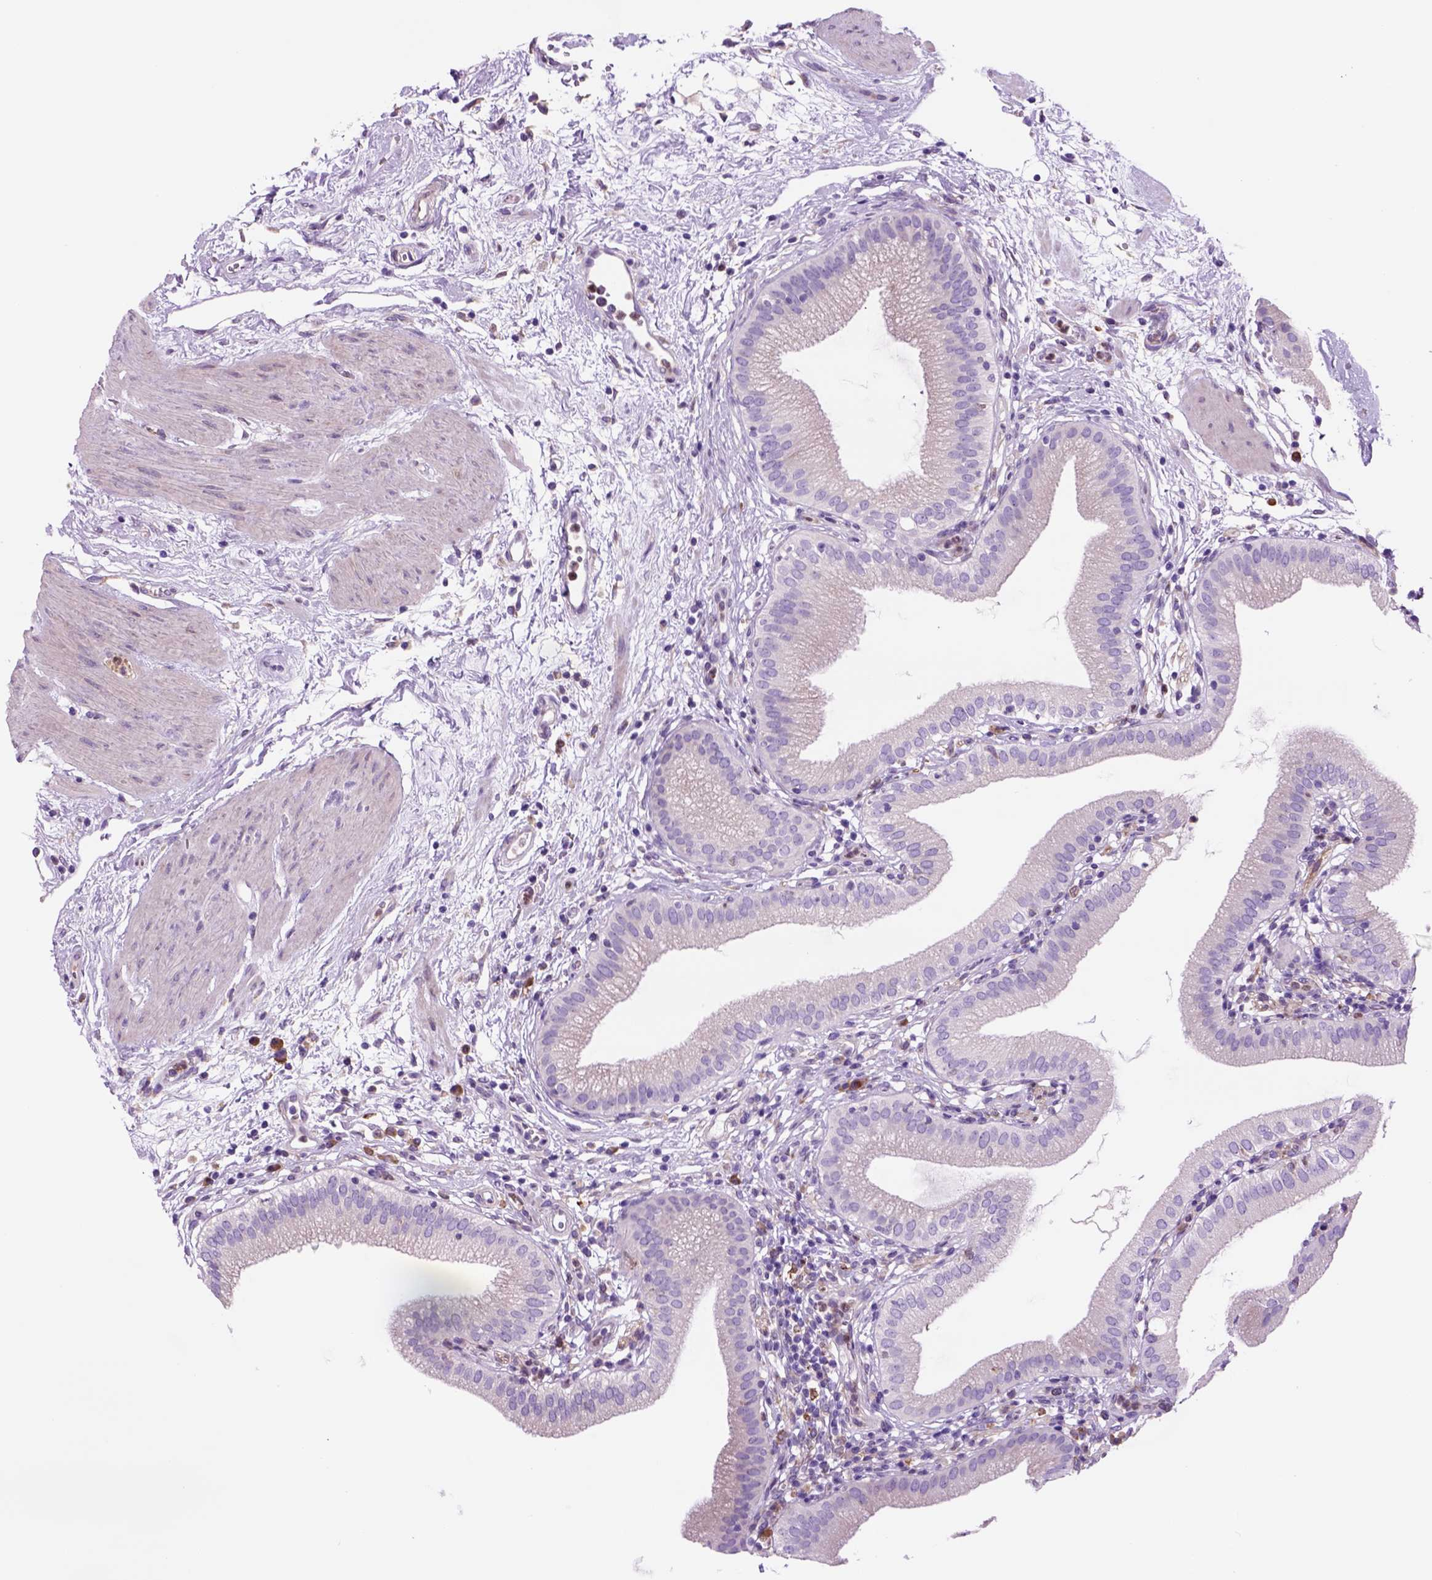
{"staining": {"intensity": "negative", "quantity": "none", "location": "none"}, "tissue": "gallbladder", "cell_type": "Glandular cells", "image_type": "normal", "snomed": [{"axis": "morphology", "description": "Normal tissue, NOS"}, {"axis": "topography", "description": "Gallbladder"}], "caption": "The histopathology image displays no staining of glandular cells in unremarkable gallbladder.", "gene": "PIAS3", "patient": {"sex": "female", "age": 65}}